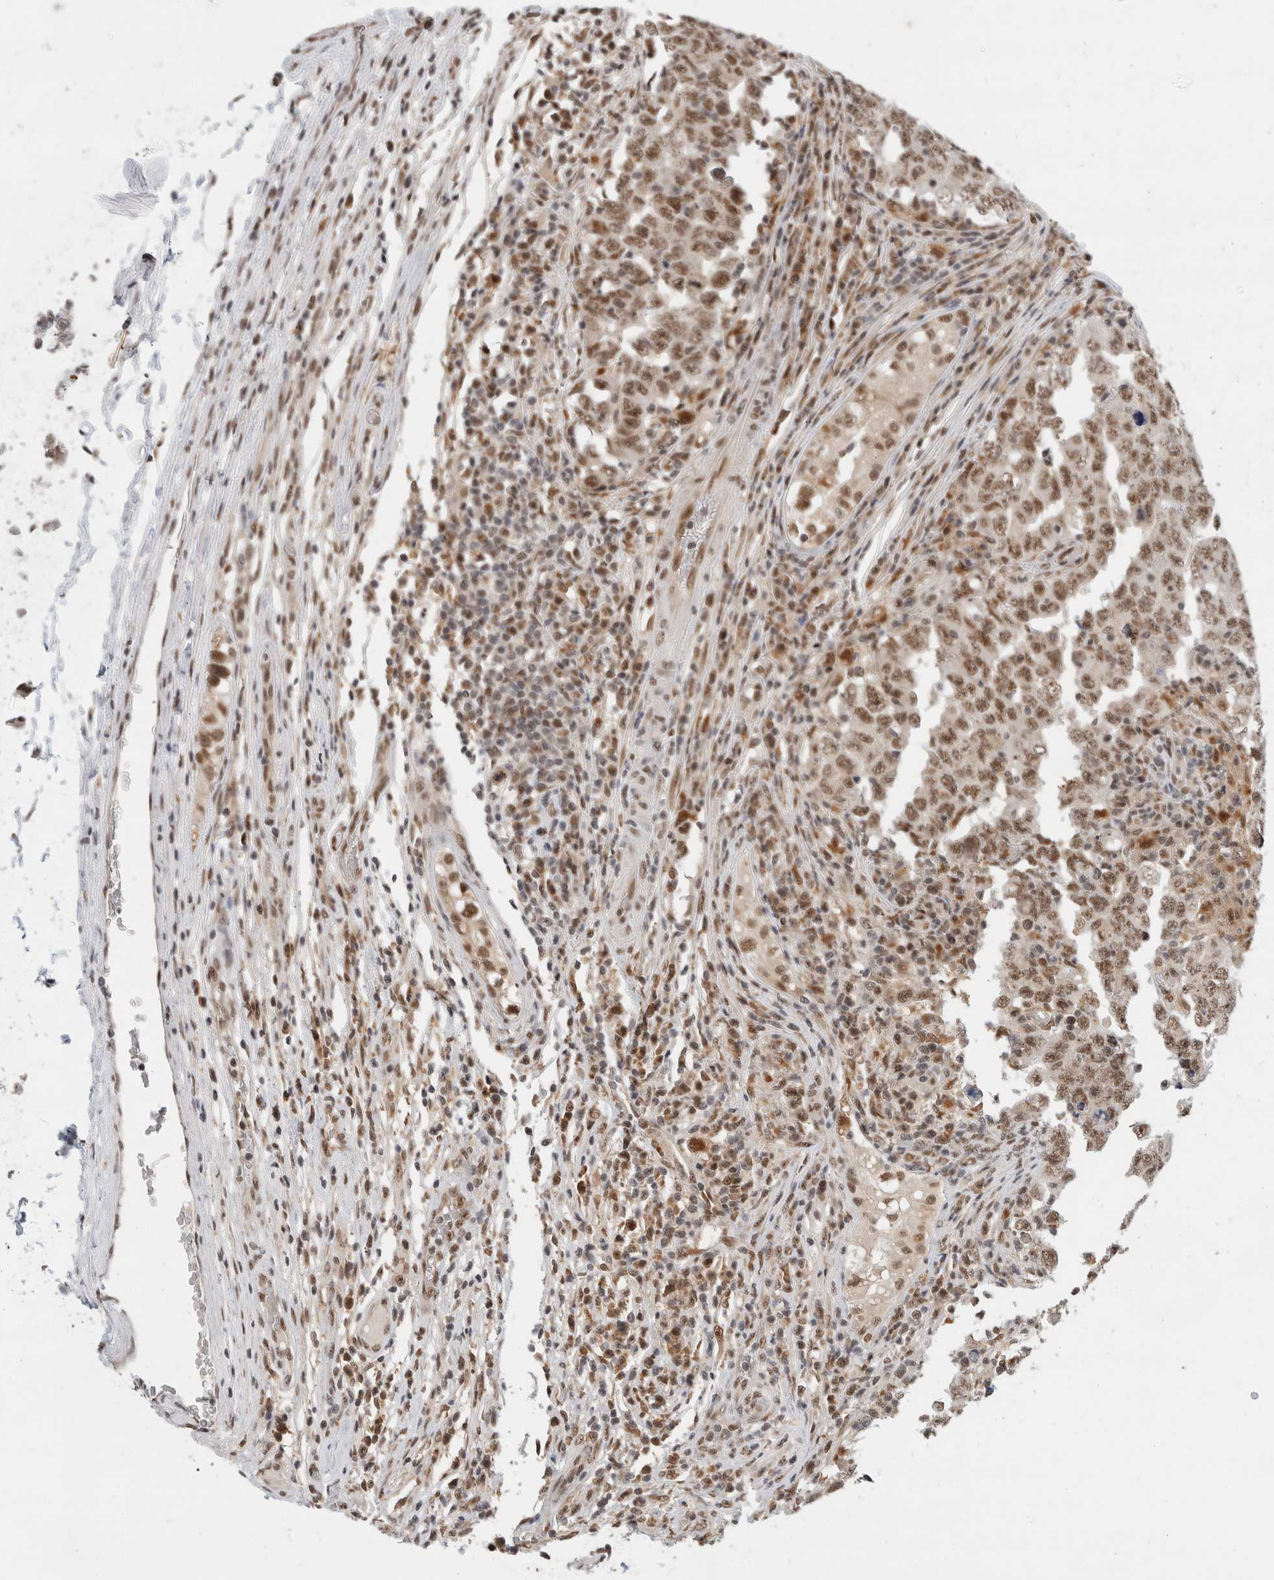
{"staining": {"intensity": "moderate", "quantity": ">75%", "location": "nuclear"}, "tissue": "testis cancer", "cell_type": "Tumor cells", "image_type": "cancer", "snomed": [{"axis": "morphology", "description": "Carcinoma, Embryonal, NOS"}, {"axis": "topography", "description": "Testis"}], "caption": "DAB (3,3'-diaminobenzidine) immunohistochemical staining of human testis cancer (embryonal carcinoma) demonstrates moderate nuclear protein expression in approximately >75% of tumor cells.", "gene": "NCAPG2", "patient": {"sex": "male", "age": 26}}